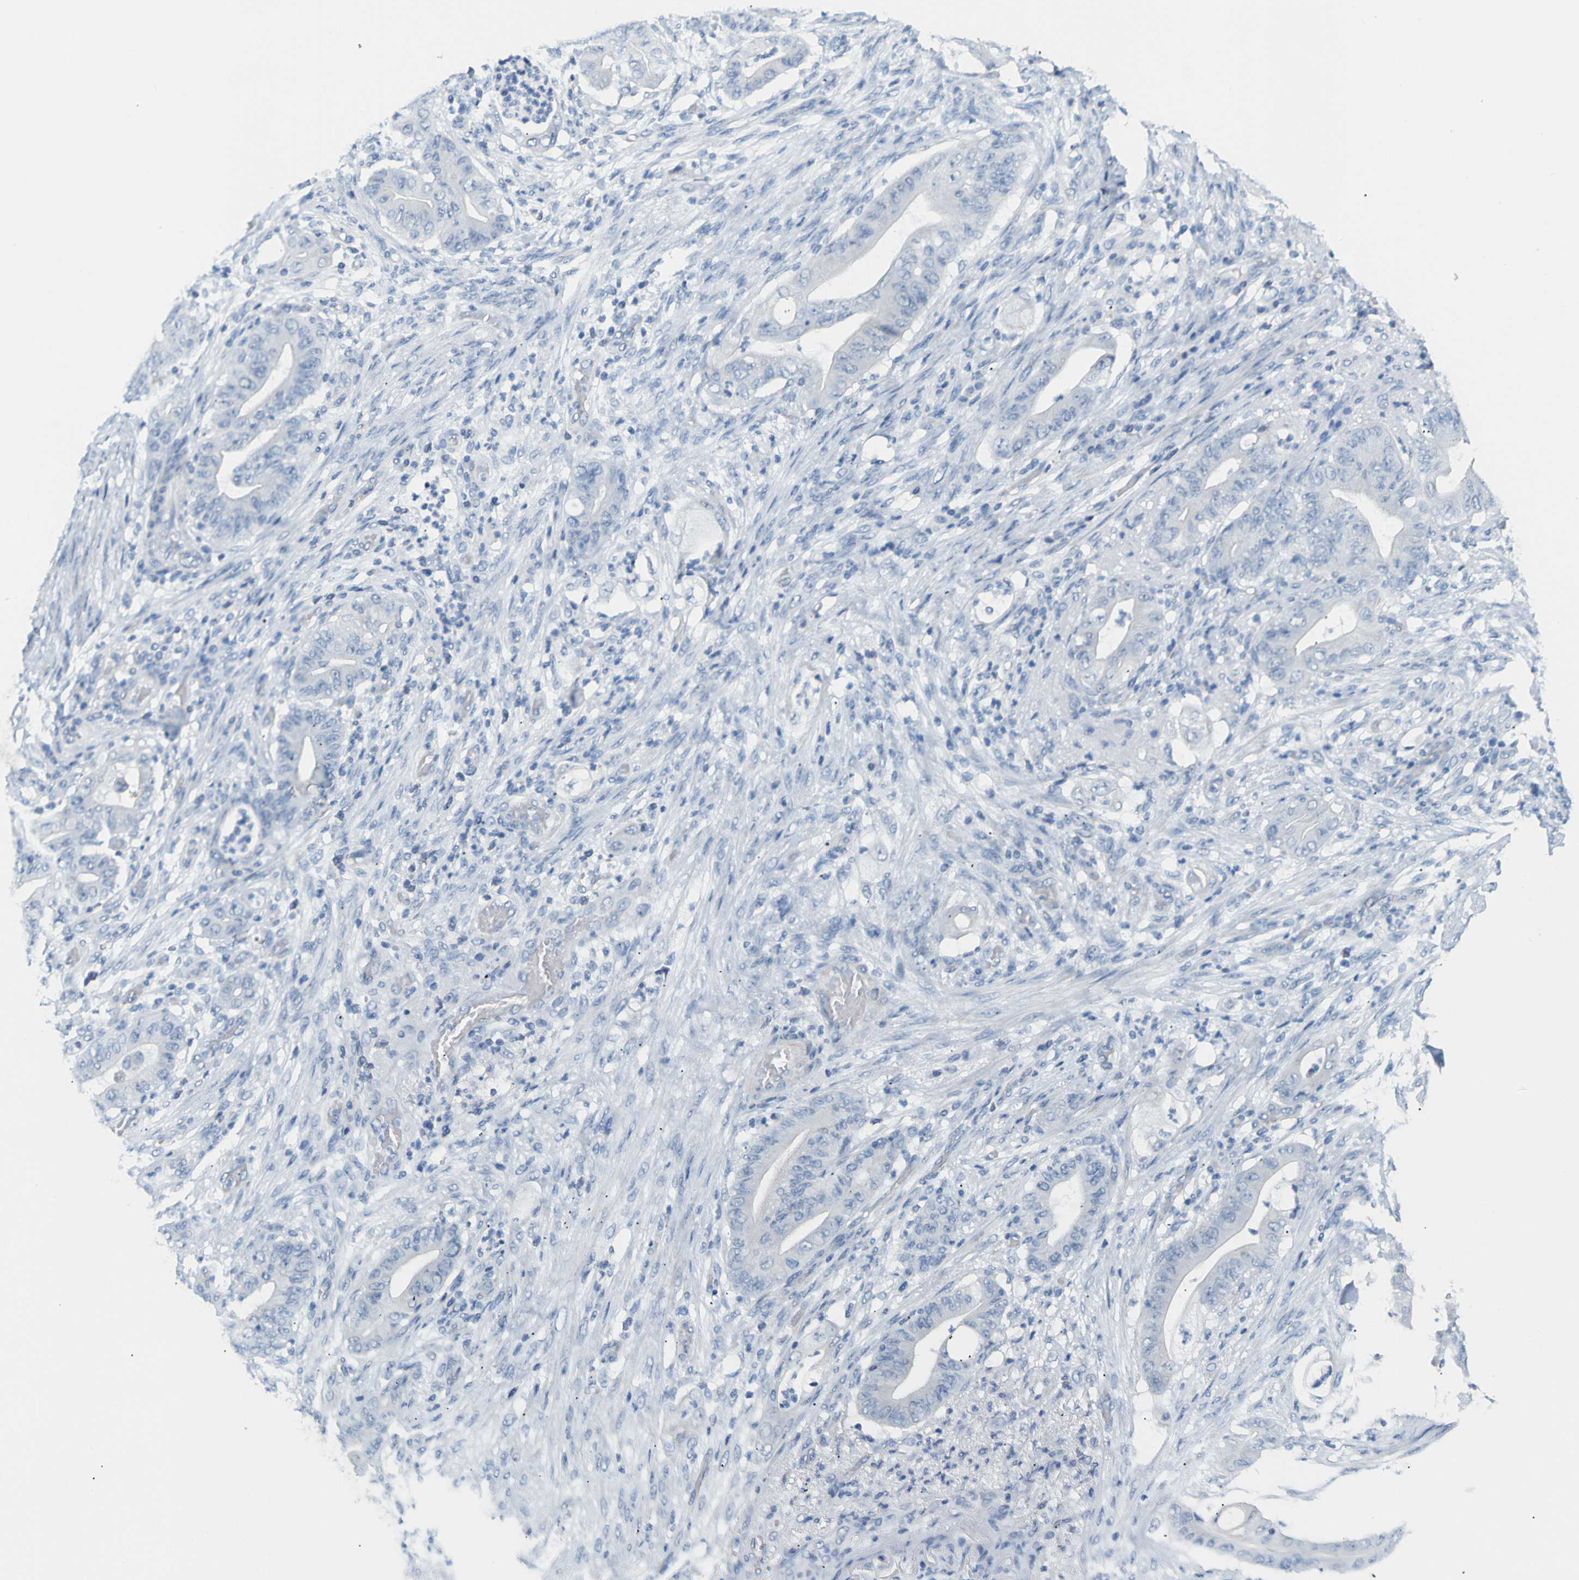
{"staining": {"intensity": "negative", "quantity": "none", "location": "none"}, "tissue": "stomach cancer", "cell_type": "Tumor cells", "image_type": "cancer", "snomed": [{"axis": "morphology", "description": "Adenocarcinoma, NOS"}, {"axis": "topography", "description": "Stomach"}], "caption": "Immunohistochemical staining of human stomach cancer (adenocarcinoma) shows no significant staining in tumor cells.", "gene": "OPN1SW", "patient": {"sex": "female", "age": 73}}